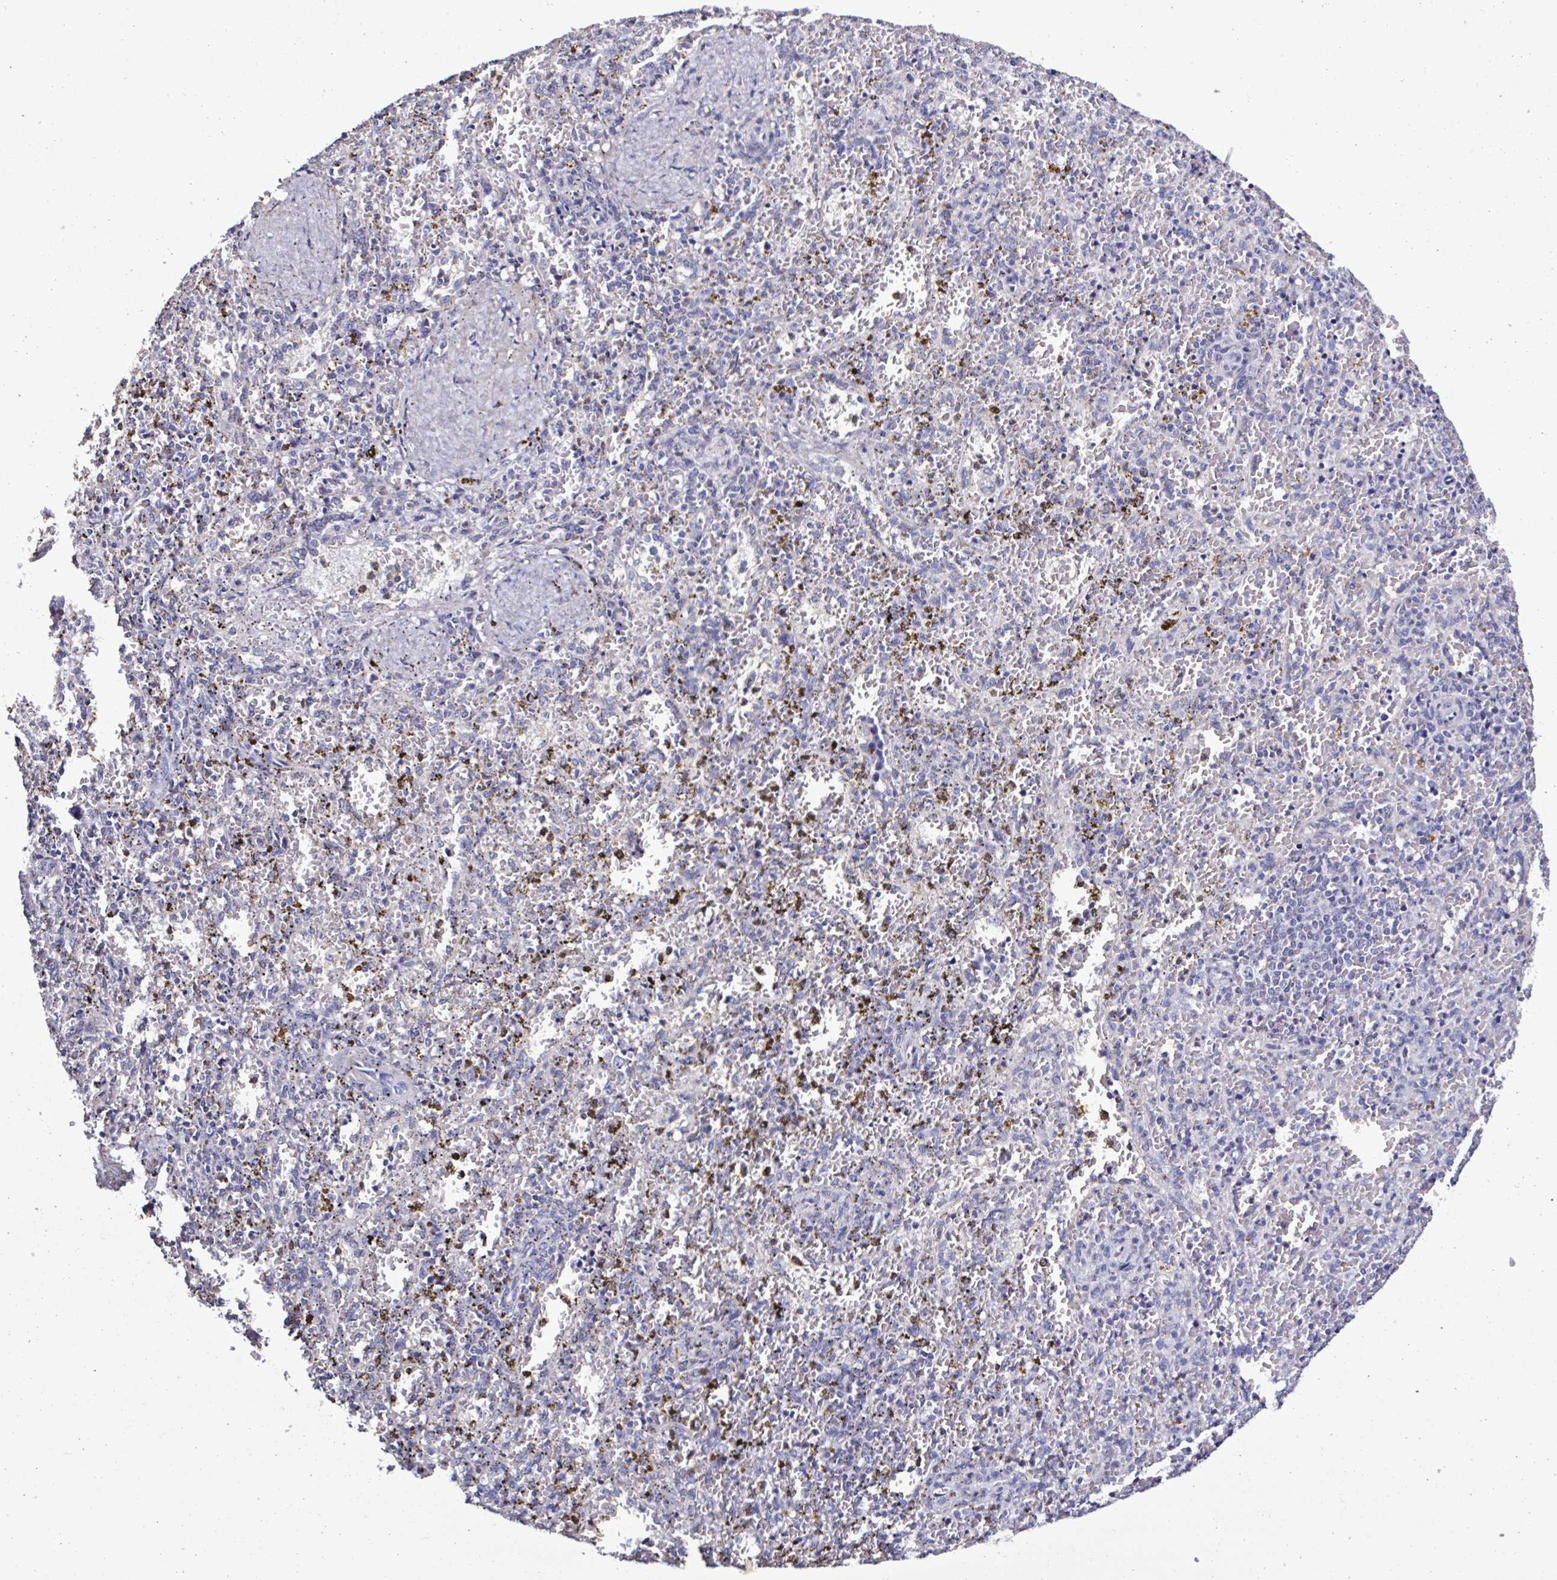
{"staining": {"intensity": "negative", "quantity": "none", "location": "none"}, "tissue": "spleen", "cell_type": "Cells in red pulp", "image_type": "normal", "snomed": [{"axis": "morphology", "description": "Normal tissue, NOS"}, {"axis": "topography", "description": "Spleen"}], "caption": "The immunohistochemistry micrograph has no significant staining in cells in red pulp of spleen.", "gene": "PLA2G4E", "patient": {"sex": "female", "age": 50}}